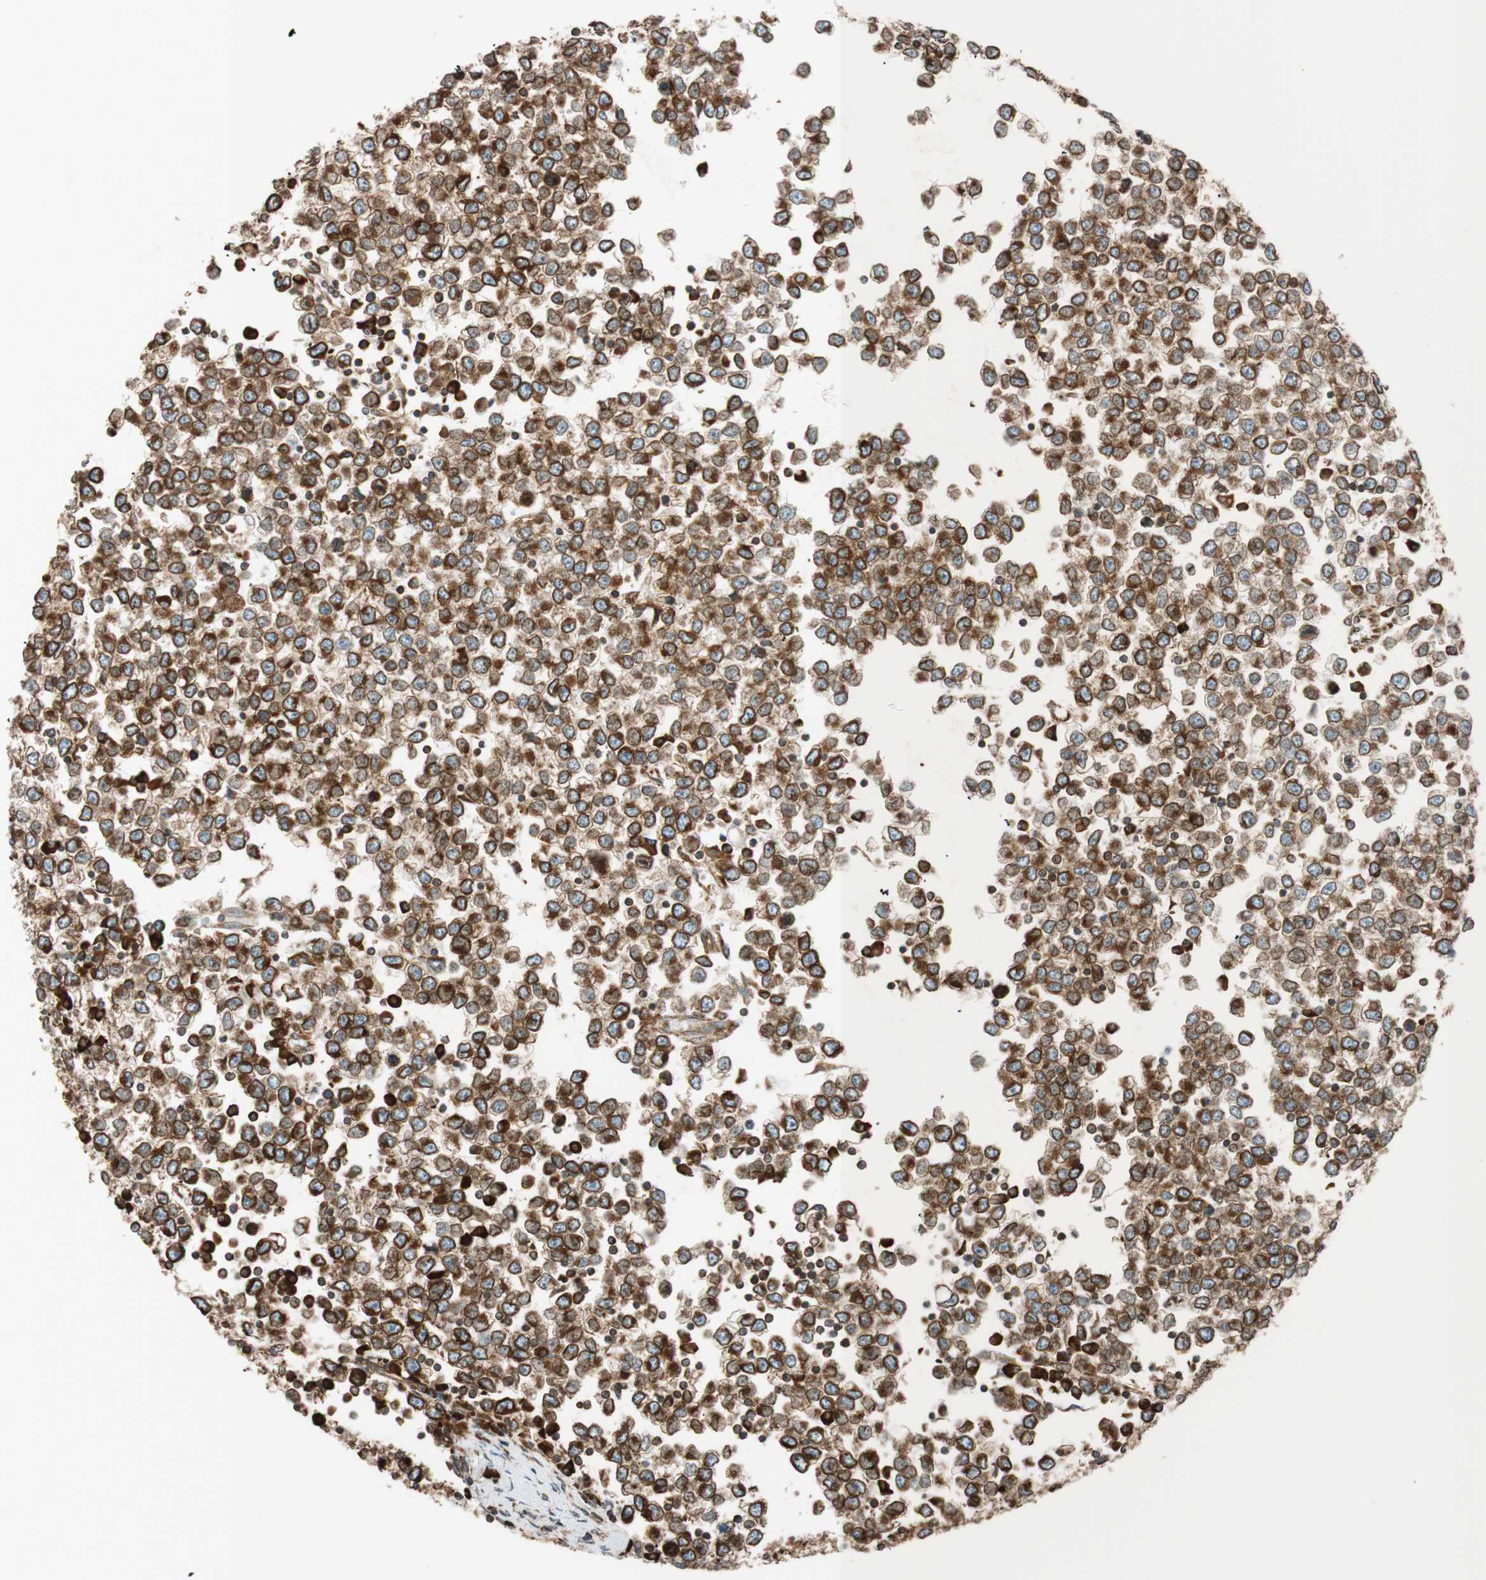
{"staining": {"intensity": "strong", "quantity": ">75%", "location": "cytoplasmic/membranous"}, "tissue": "testis cancer", "cell_type": "Tumor cells", "image_type": "cancer", "snomed": [{"axis": "morphology", "description": "Seminoma, NOS"}, {"axis": "topography", "description": "Testis"}], "caption": "A high-resolution image shows immunohistochemistry staining of testis cancer (seminoma), which displays strong cytoplasmic/membranous staining in approximately >75% of tumor cells.", "gene": "PRKCSH", "patient": {"sex": "male", "age": 65}}